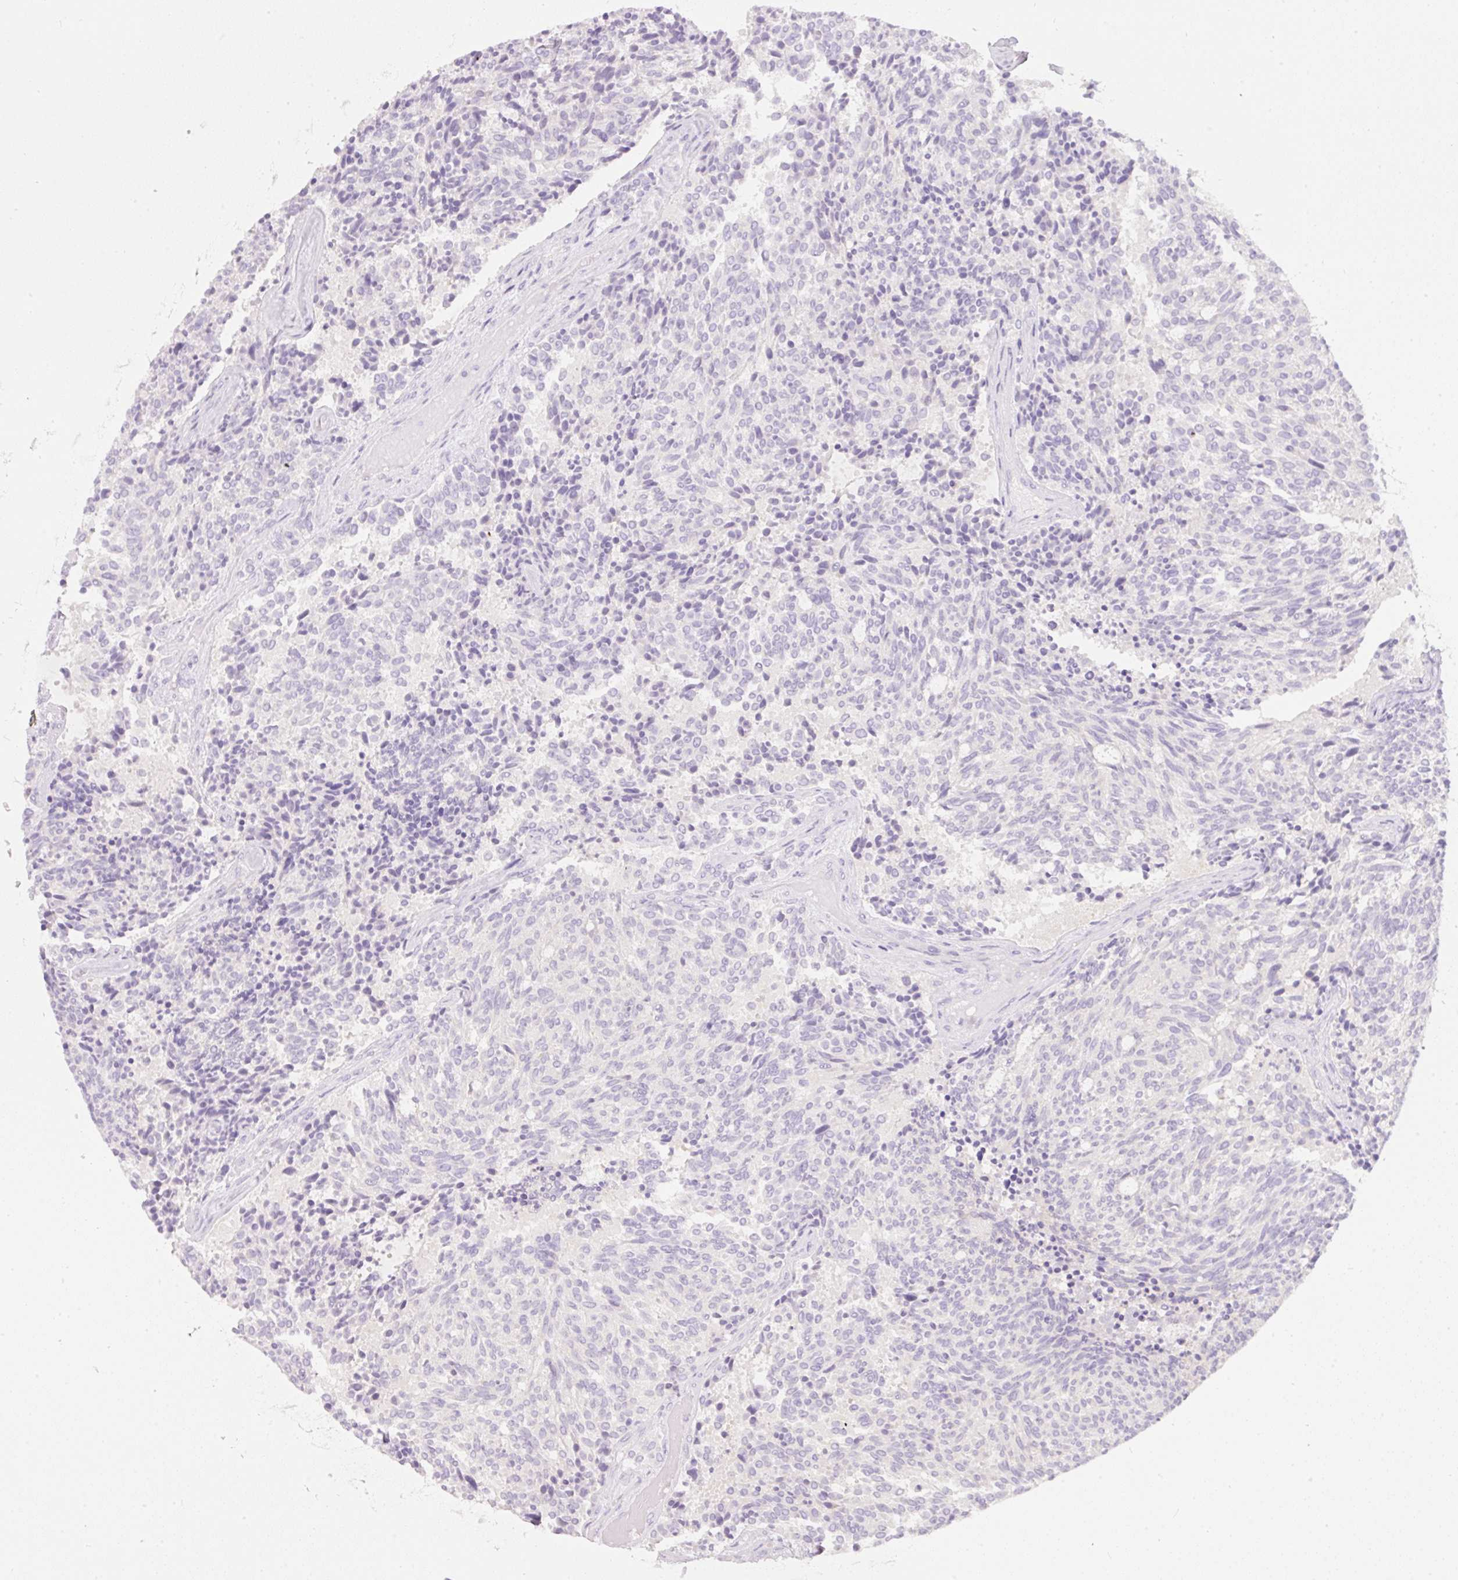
{"staining": {"intensity": "negative", "quantity": "none", "location": "none"}, "tissue": "carcinoid", "cell_type": "Tumor cells", "image_type": "cancer", "snomed": [{"axis": "morphology", "description": "Carcinoid, malignant, NOS"}, {"axis": "topography", "description": "Pancreas"}], "caption": "Immunohistochemistry (IHC) of human carcinoid (malignant) reveals no positivity in tumor cells.", "gene": "SLC2A2", "patient": {"sex": "female", "age": 54}}